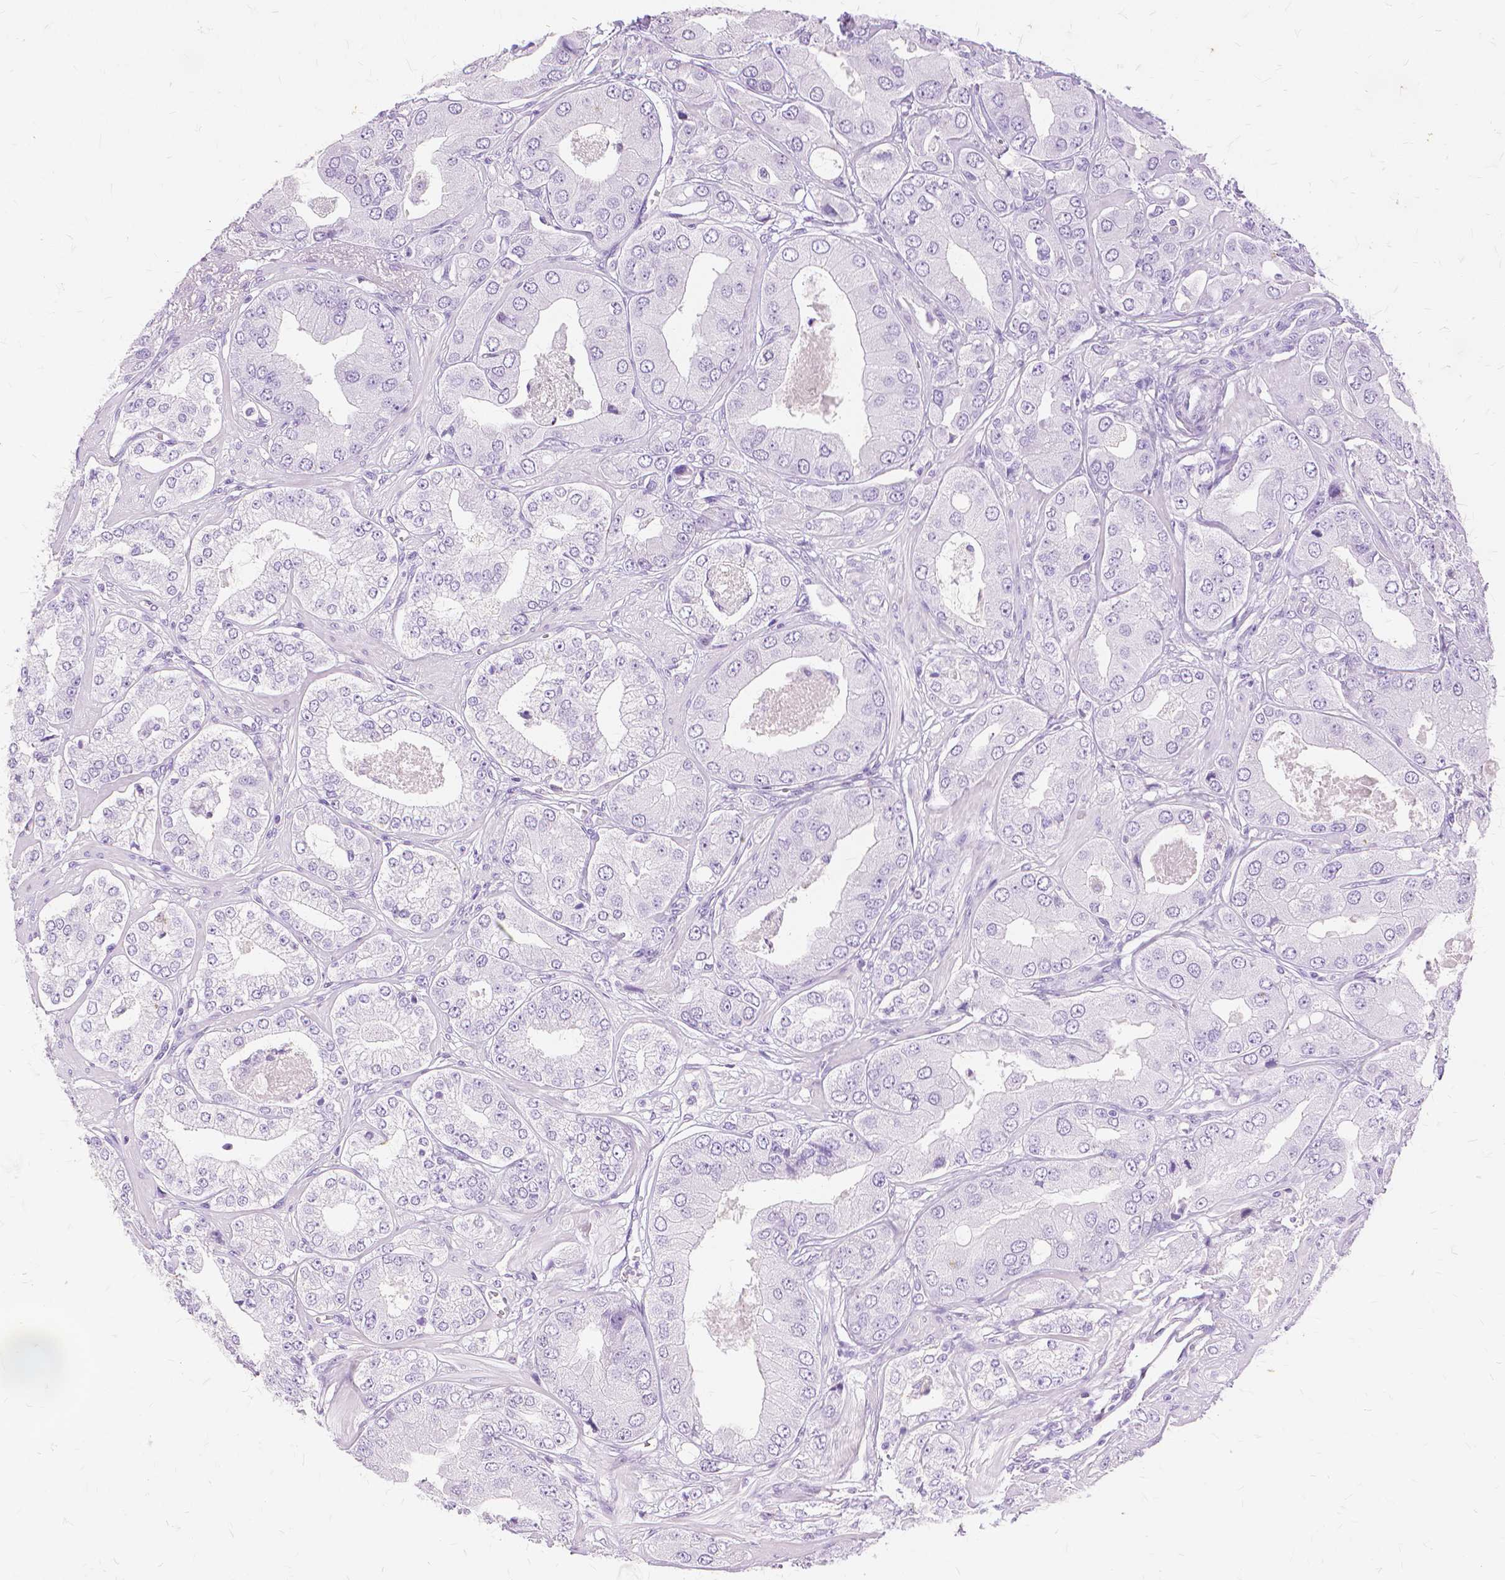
{"staining": {"intensity": "negative", "quantity": "none", "location": "none"}, "tissue": "prostate cancer", "cell_type": "Tumor cells", "image_type": "cancer", "snomed": [{"axis": "morphology", "description": "Adenocarcinoma, Low grade"}, {"axis": "topography", "description": "Prostate"}], "caption": "Tumor cells are negative for protein expression in human prostate low-grade adenocarcinoma.", "gene": "TGM1", "patient": {"sex": "male", "age": 60}}